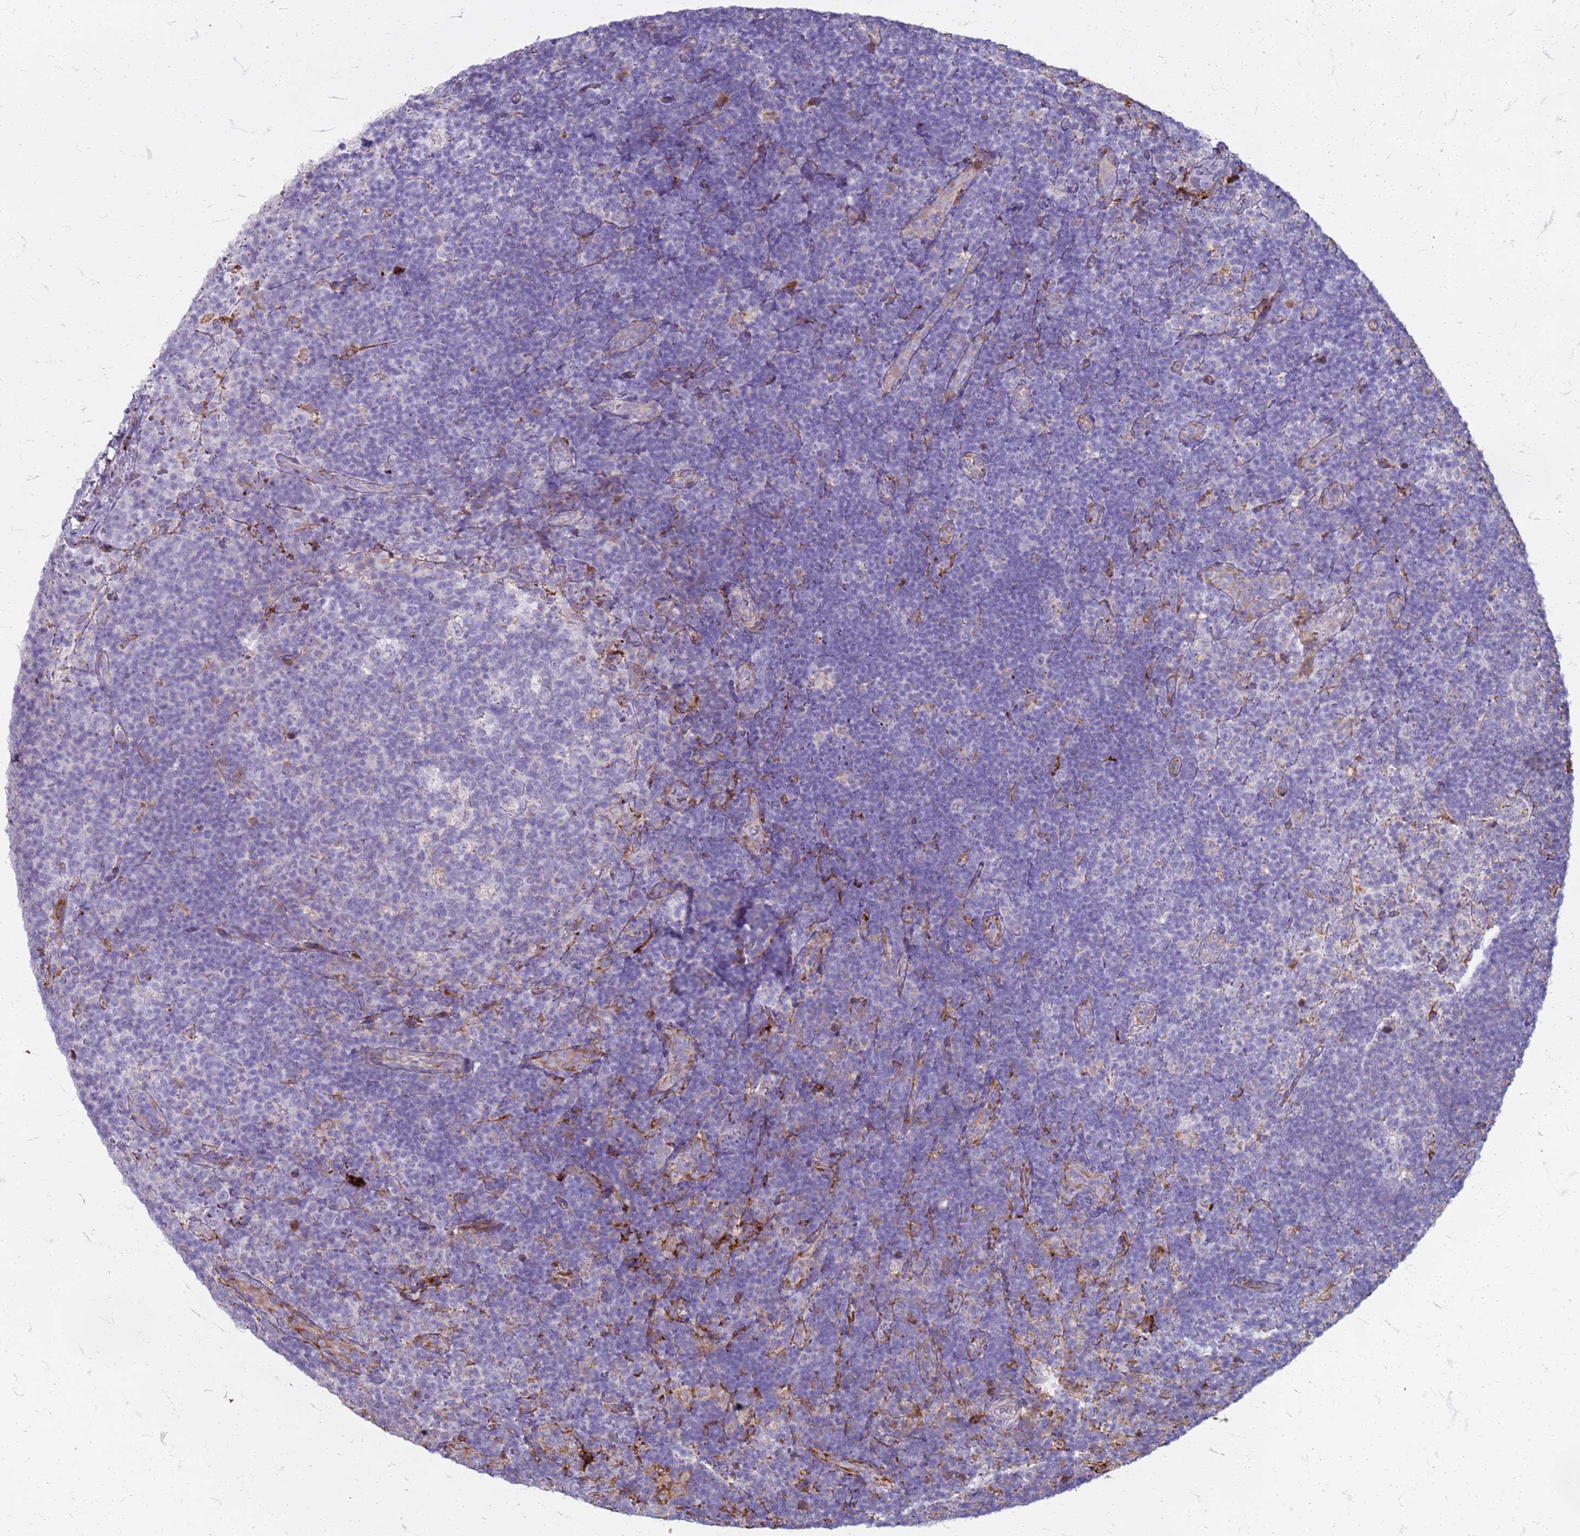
{"staining": {"intensity": "negative", "quantity": "none", "location": "none"}, "tissue": "lymph node", "cell_type": "Germinal center cells", "image_type": "normal", "snomed": [{"axis": "morphology", "description": "Normal tissue, NOS"}, {"axis": "topography", "description": "Lymph node"}], "caption": "Immunohistochemical staining of unremarkable human lymph node displays no significant staining in germinal center cells.", "gene": "PDK3", "patient": {"sex": "female", "age": 31}}